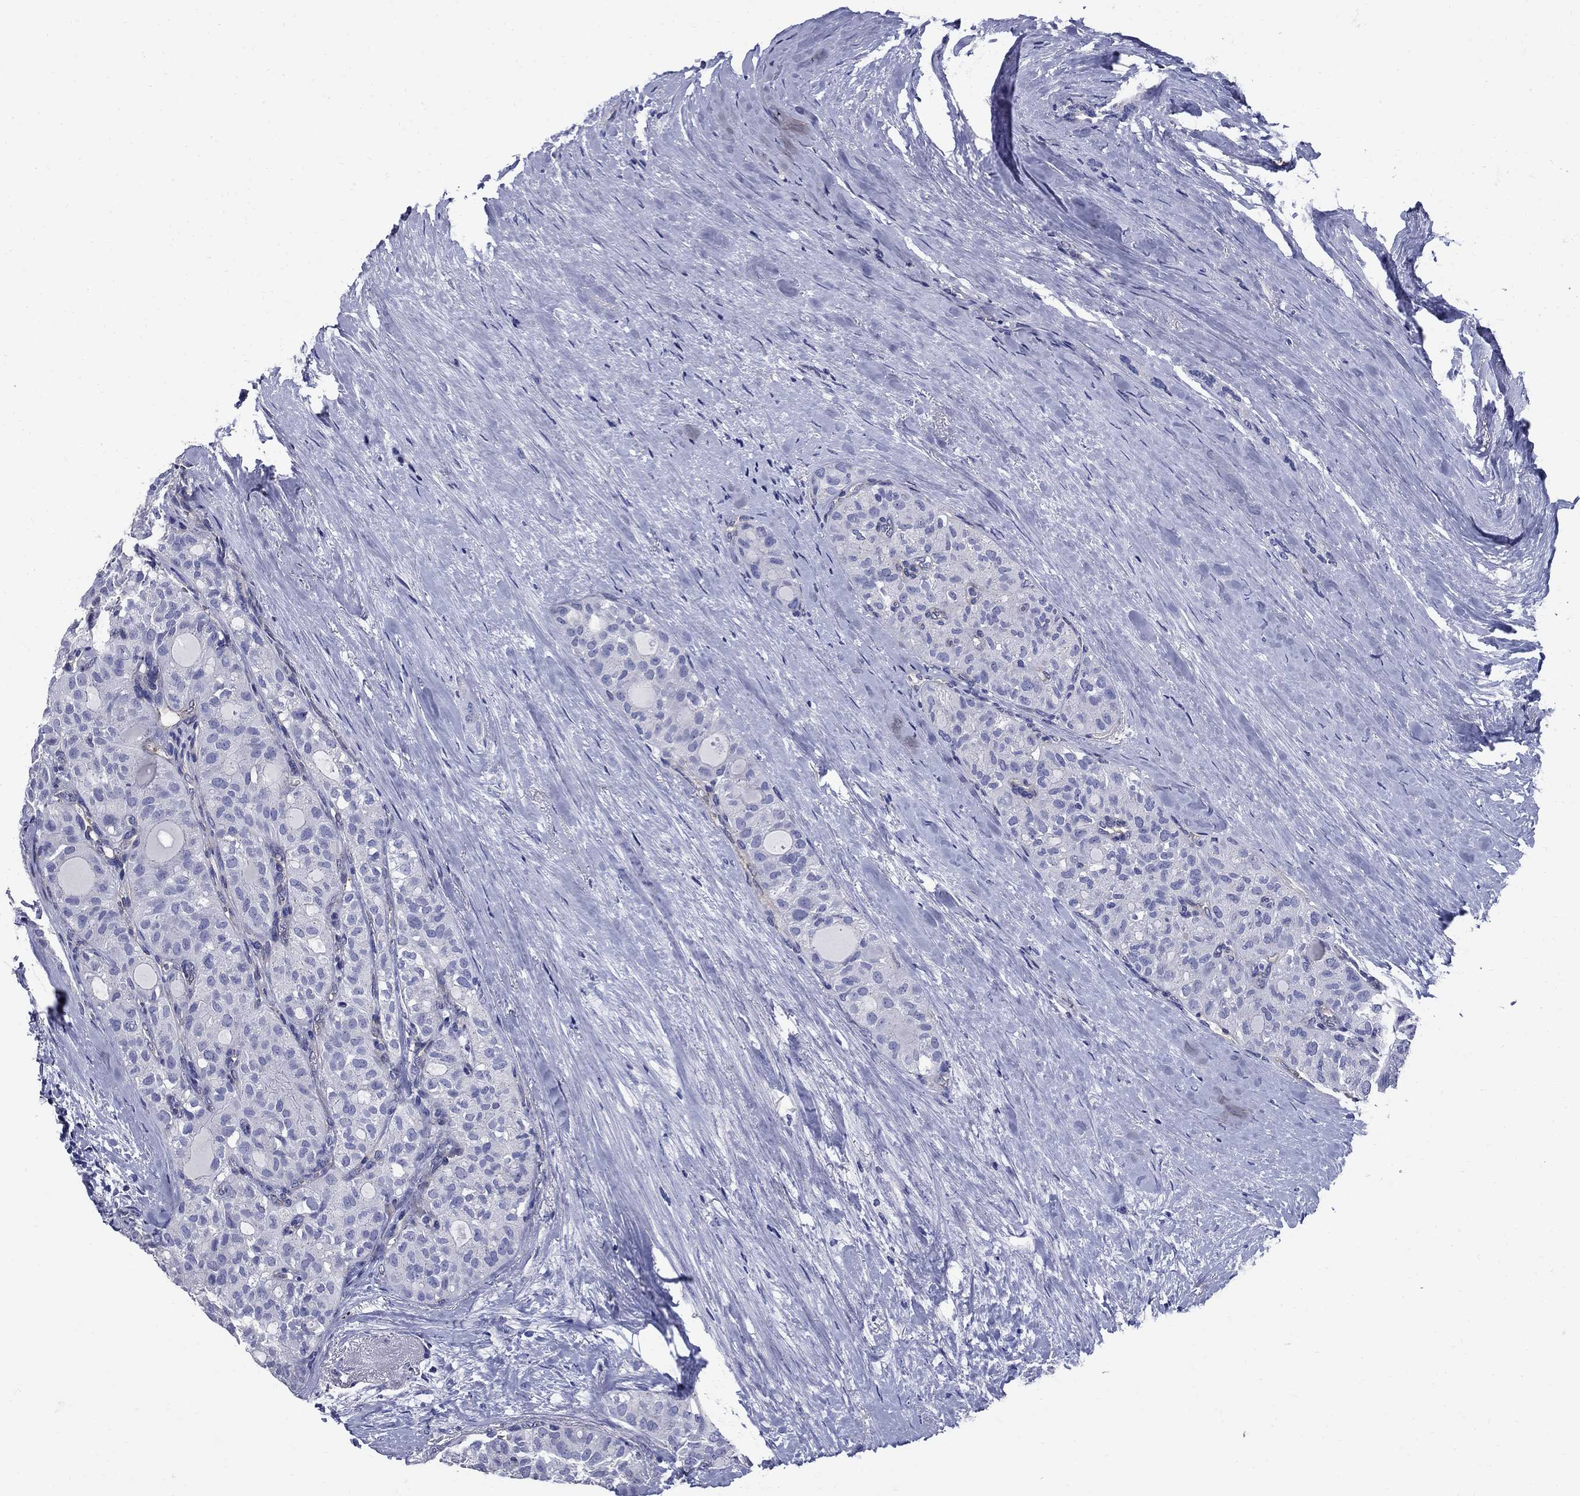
{"staining": {"intensity": "negative", "quantity": "none", "location": "none"}, "tissue": "thyroid cancer", "cell_type": "Tumor cells", "image_type": "cancer", "snomed": [{"axis": "morphology", "description": "Follicular adenoma carcinoma, NOS"}, {"axis": "topography", "description": "Thyroid gland"}], "caption": "A high-resolution micrograph shows immunohistochemistry (IHC) staining of thyroid cancer, which shows no significant staining in tumor cells.", "gene": "SMCP", "patient": {"sex": "male", "age": 75}}